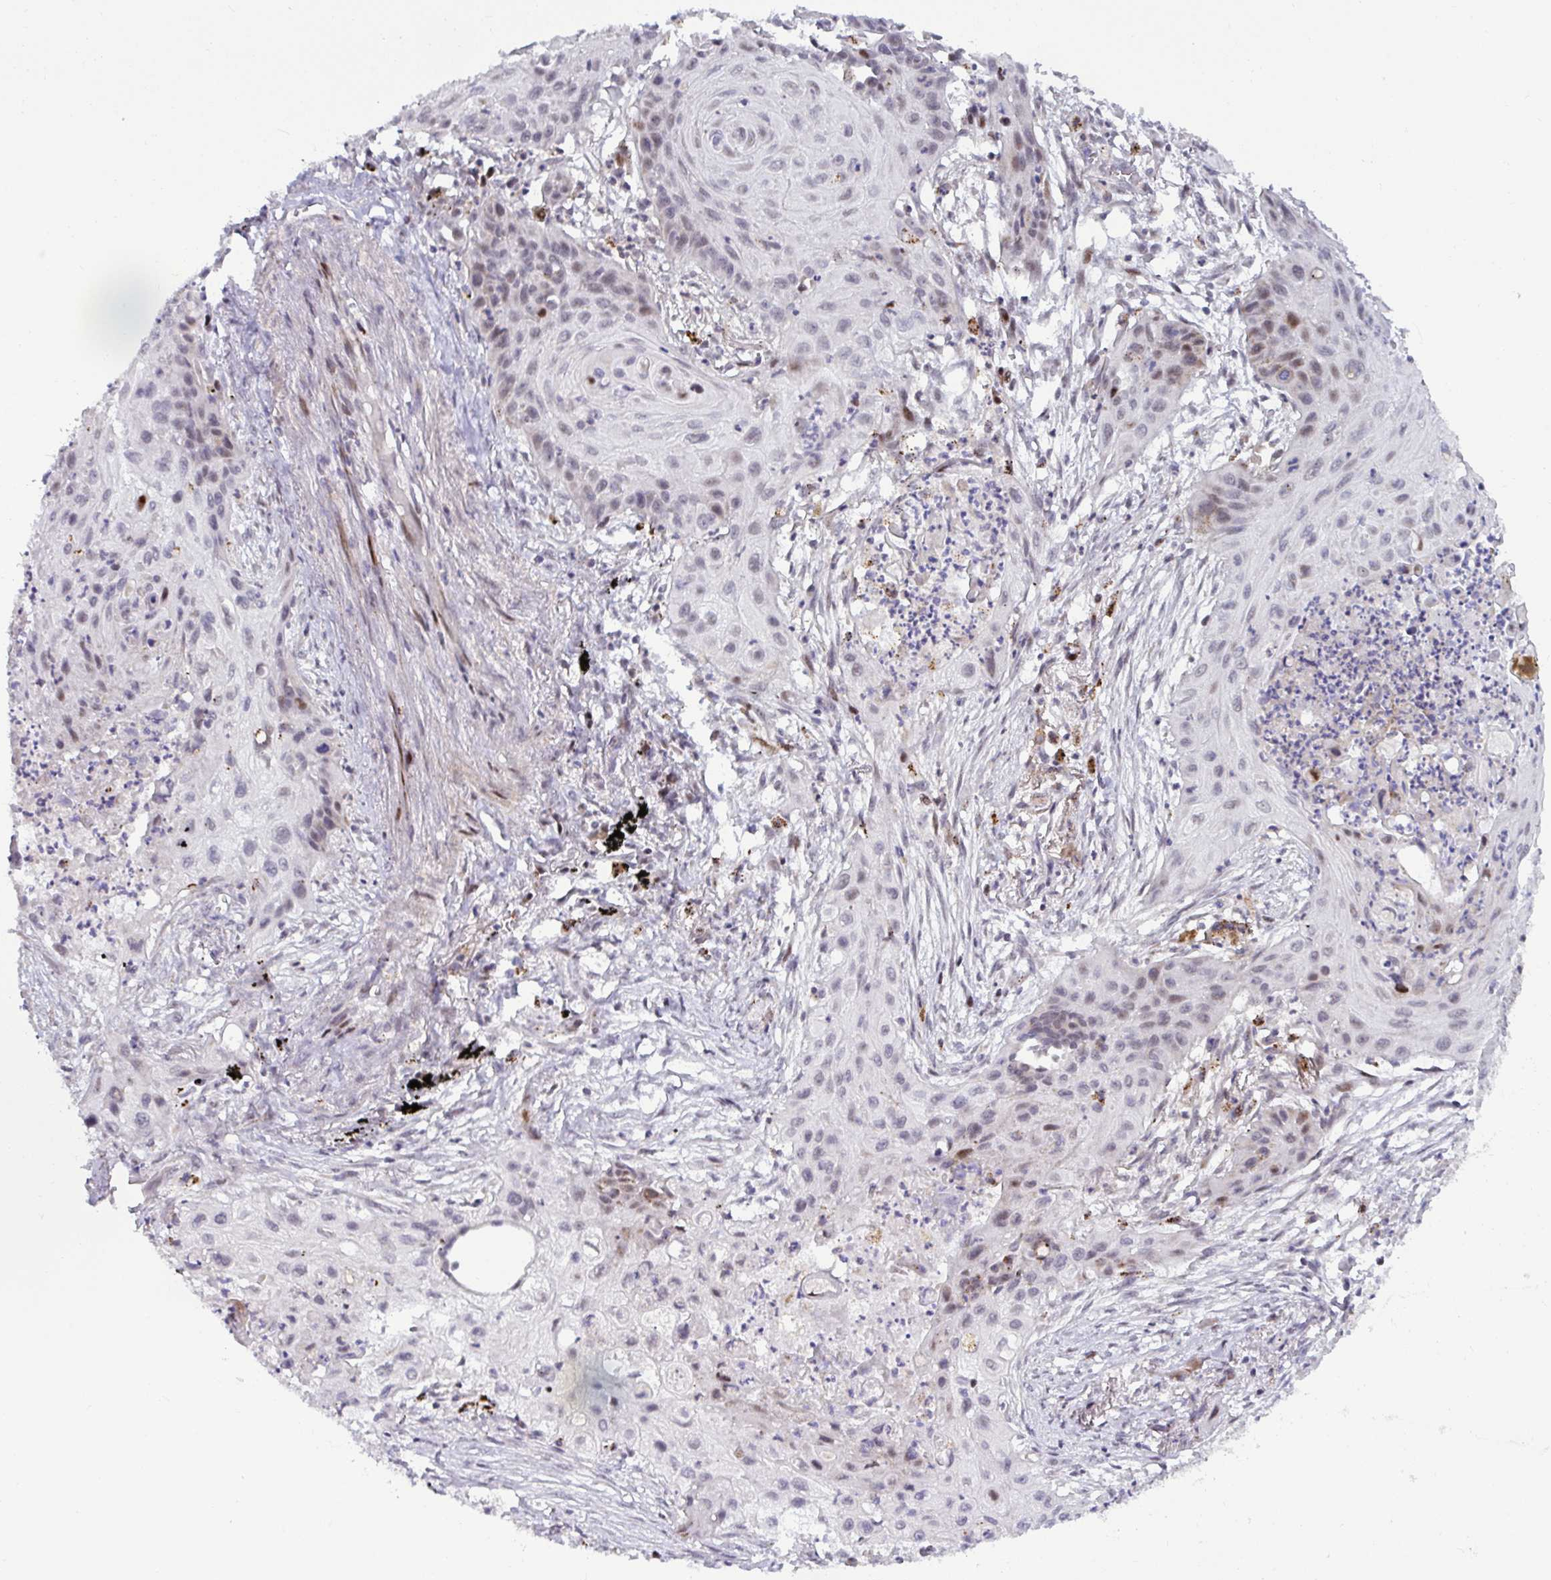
{"staining": {"intensity": "weak", "quantity": "<25%", "location": "nuclear"}, "tissue": "lung cancer", "cell_type": "Tumor cells", "image_type": "cancer", "snomed": [{"axis": "morphology", "description": "Squamous cell carcinoma, NOS"}, {"axis": "topography", "description": "Lung"}], "caption": "Protein analysis of lung squamous cell carcinoma reveals no significant staining in tumor cells.", "gene": "DZIP1", "patient": {"sex": "male", "age": 71}}